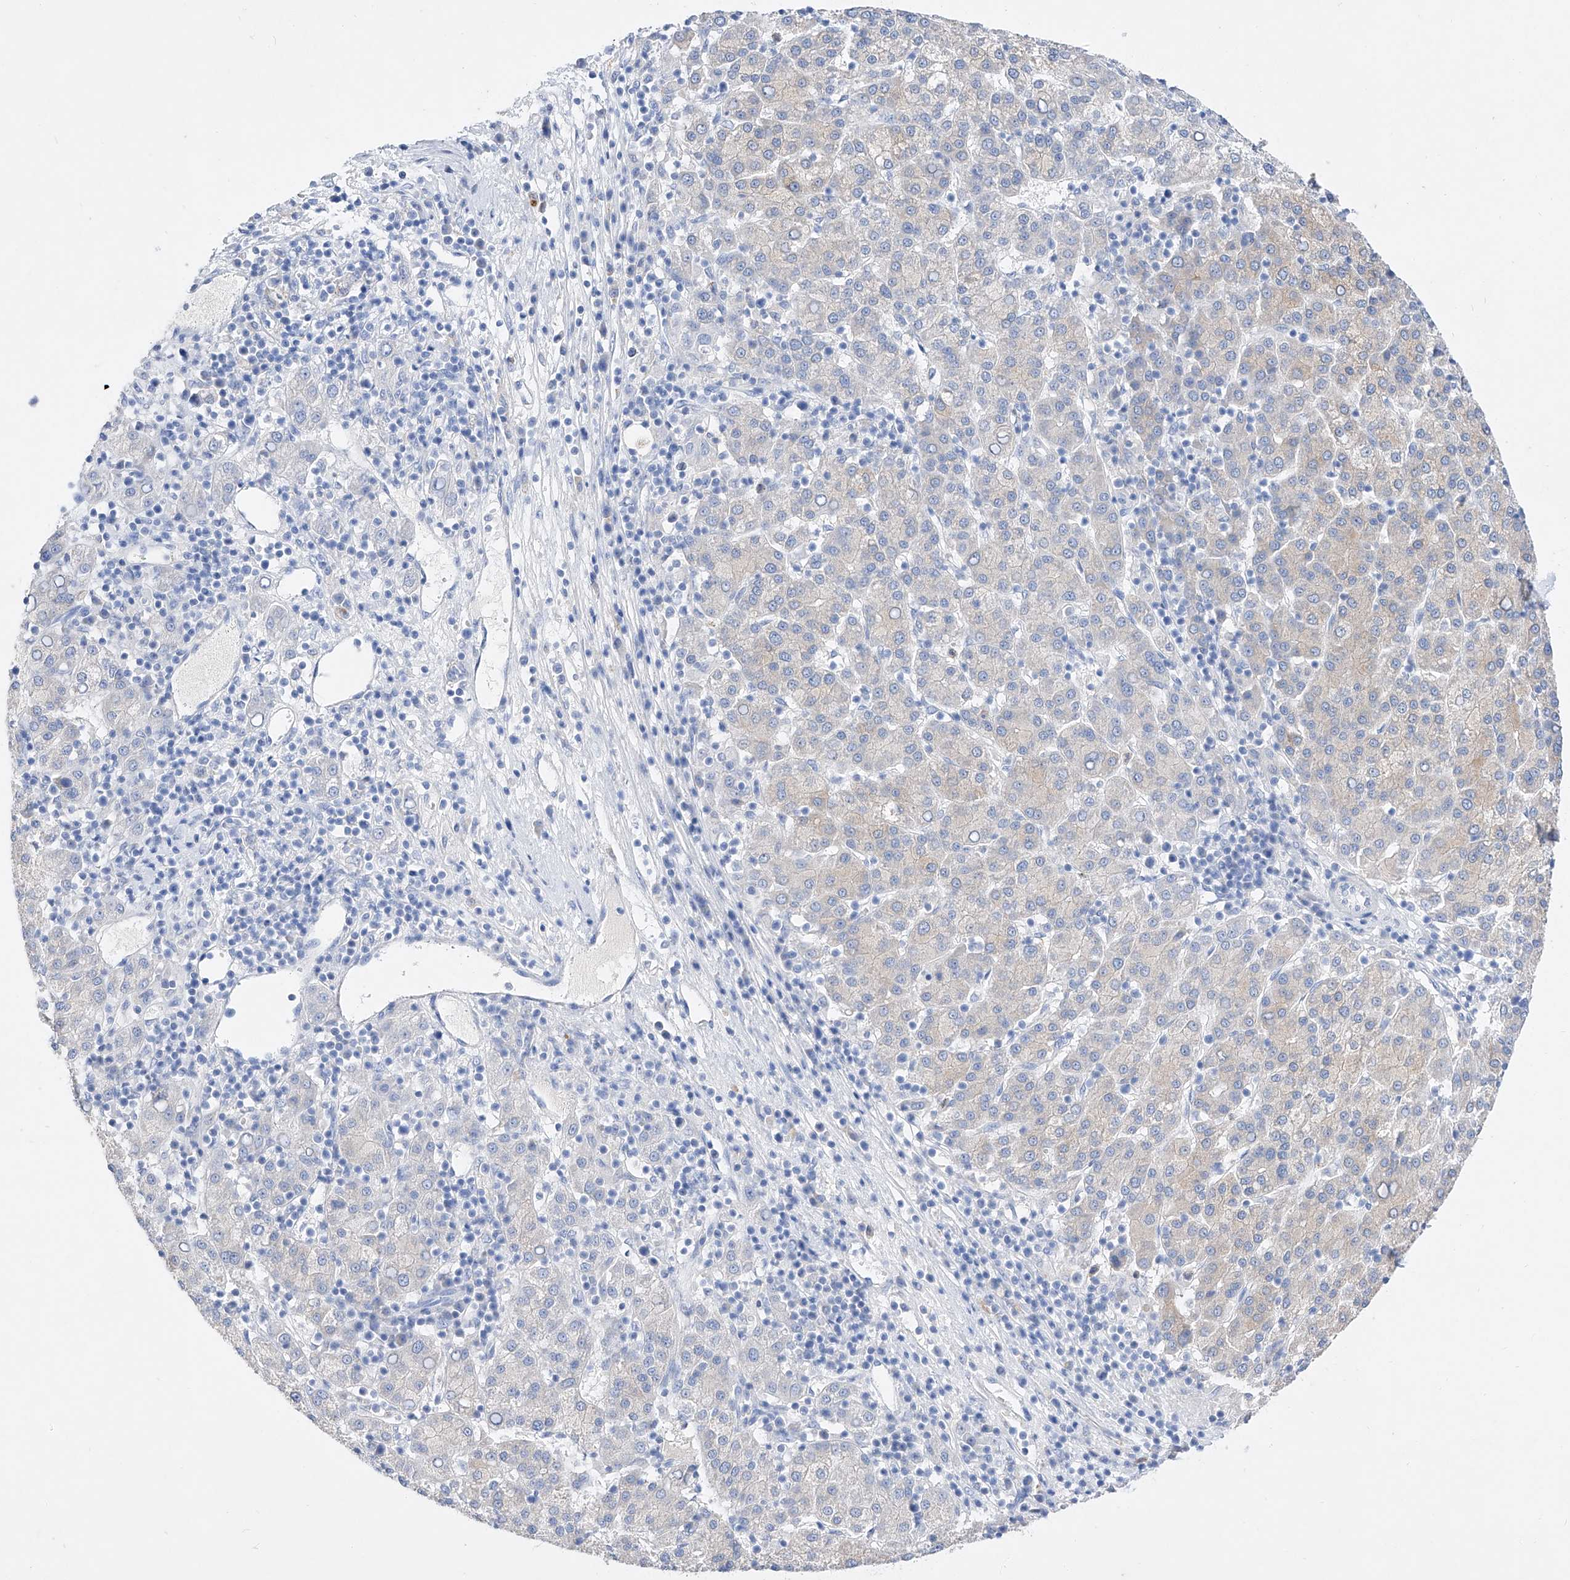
{"staining": {"intensity": "negative", "quantity": "none", "location": "none"}, "tissue": "liver cancer", "cell_type": "Tumor cells", "image_type": "cancer", "snomed": [{"axis": "morphology", "description": "Carcinoma, Hepatocellular, NOS"}, {"axis": "topography", "description": "Liver"}], "caption": "Liver cancer (hepatocellular carcinoma) was stained to show a protein in brown. There is no significant staining in tumor cells.", "gene": "TM7SF2", "patient": {"sex": "female", "age": 58}}